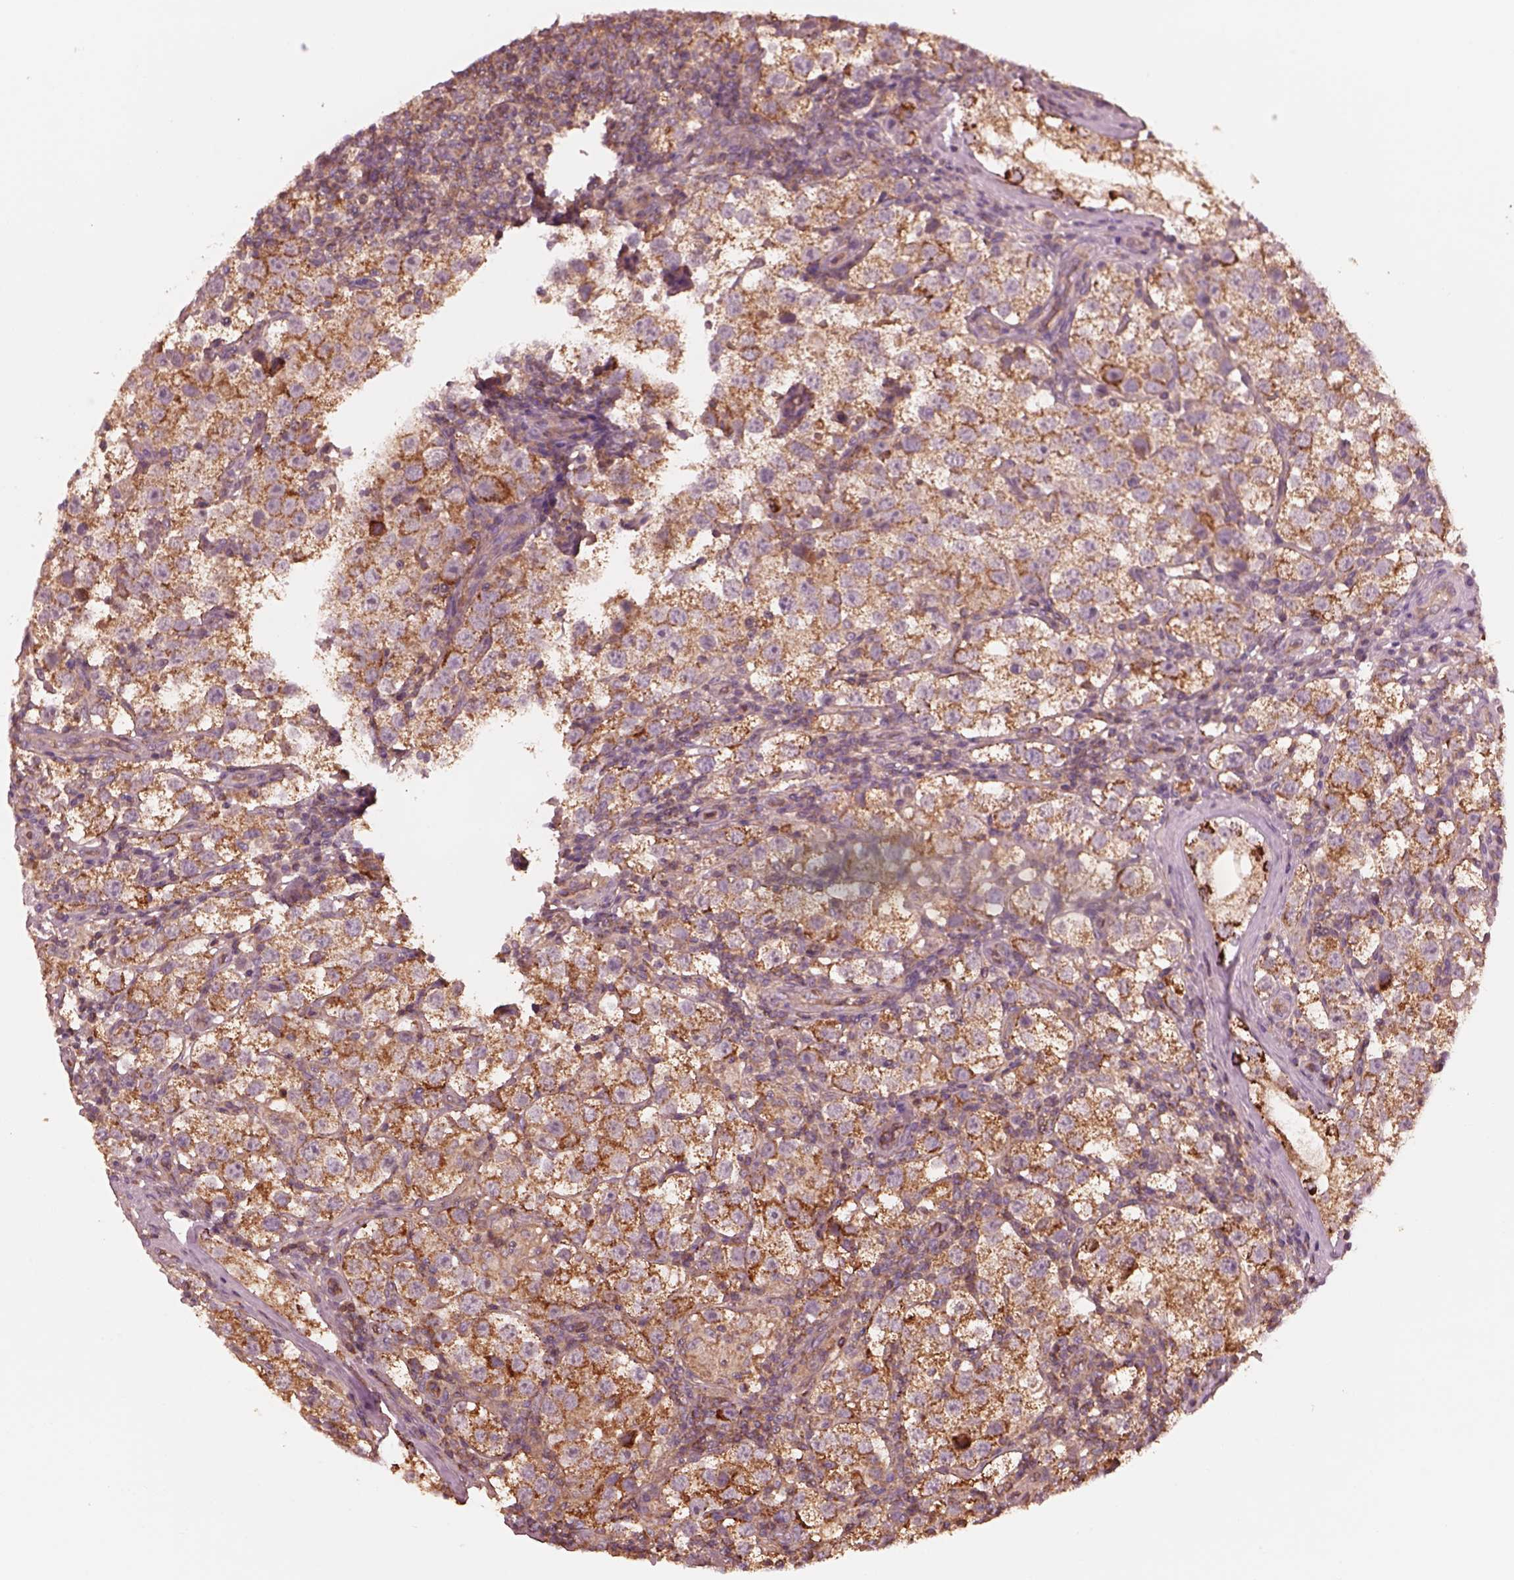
{"staining": {"intensity": "strong", "quantity": ">75%", "location": "cytoplasmic/membranous"}, "tissue": "testis cancer", "cell_type": "Tumor cells", "image_type": "cancer", "snomed": [{"axis": "morphology", "description": "Seminoma, NOS"}, {"axis": "topography", "description": "Testis"}], "caption": "Human testis cancer (seminoma) stained with a brown dye exhibits strong cytoplasmic/membranous positive positivity in about >75% of tumor cells.", "gene": "STK33", "patient": {"sex": "male", "age": 37}}